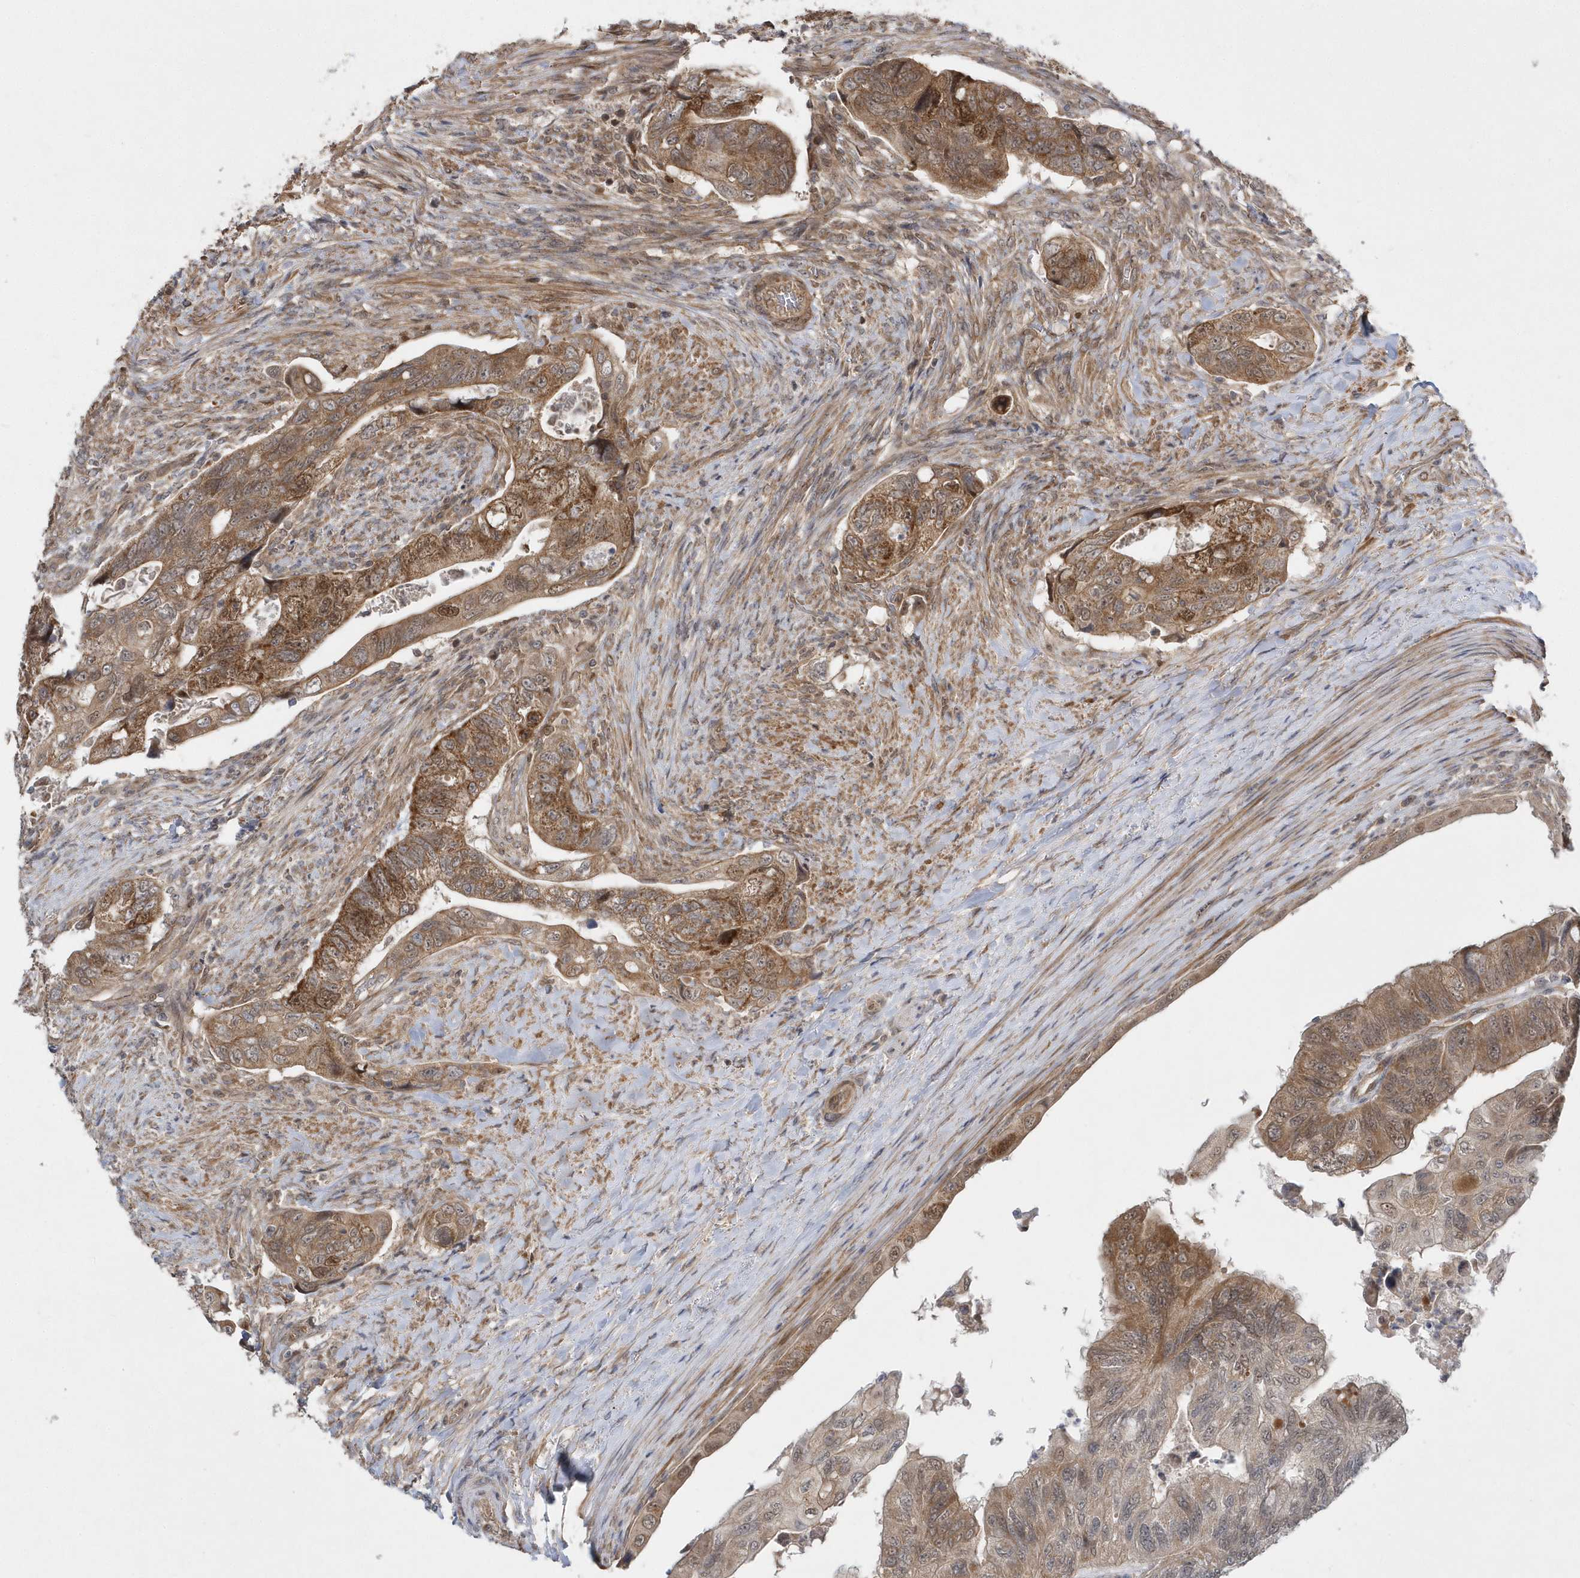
{"staining": {"intensity": "moderate", "quantity": ">75%", "location": "cytoplasmic/membranous,nuclear"}, "tissue": "colorectal cancer", "cell_type": "Tumor cells", "image_type": "cancer", "snomed": [{"axis": "morphology", "description": "Adenocarcinoma, NOS"}, {"axis": "topography", "description": "Rectum"}], "caption": "Approximately >75% of tumor cells in colorectal cancer (adenocarcinoma) show moderate cytoplasmic/membranous and nuclear protein positivity as visualized by brown immunohistochemical staining.", "gene": "MXI1", "patient": {"sex": "male", "age": 63}}